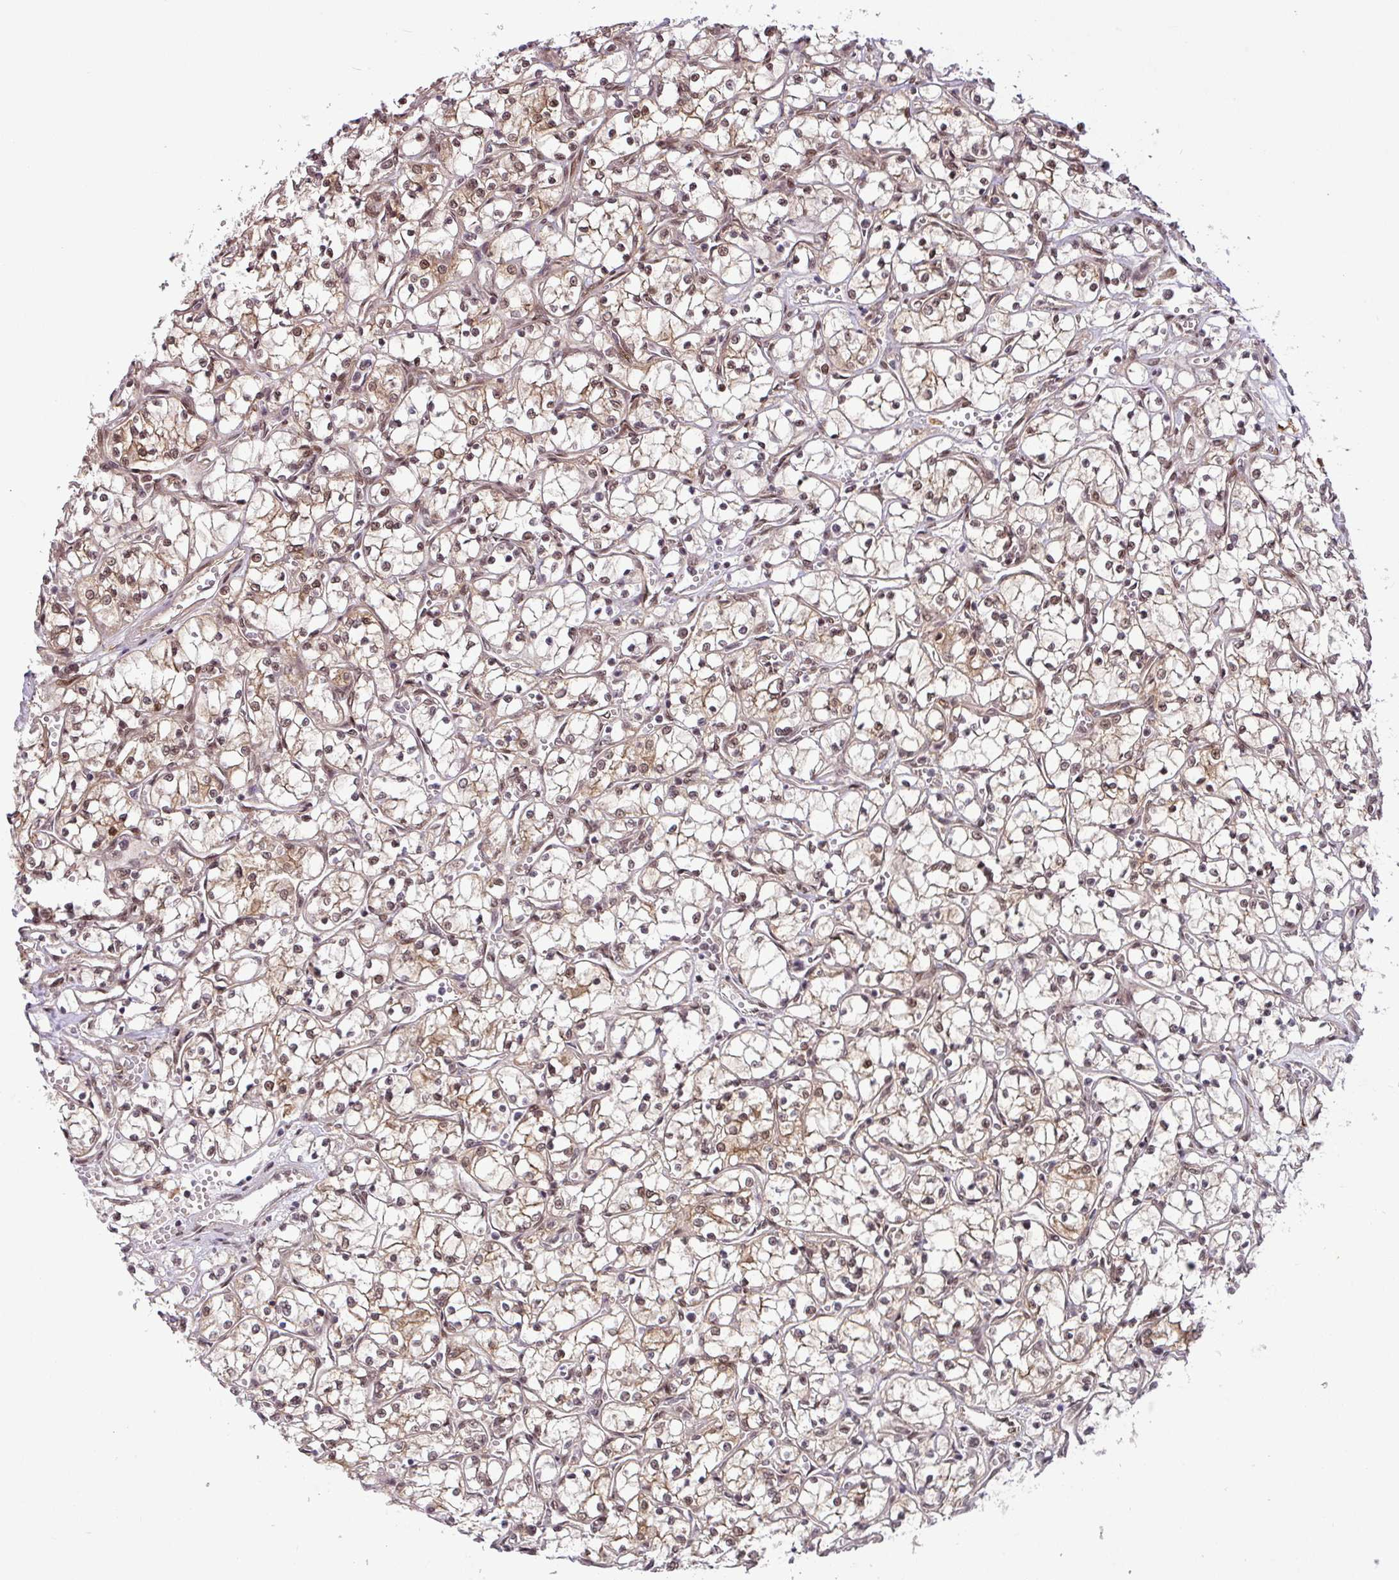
{"staining": {"intensity": "moderate", "quantity": "25%-75%", "location": "cytoplasmic/membranous,nuclear"}, "tissue": "renal cancer", "cell_type": "Tumor cells", "image_type": "cancer", "snomed": [{"axis": "morphology", "description": "Adenocarcinoma, NOS"}, {"axis": "topography", "description": "Kidney"}], "caption": "This histopathology image shows immunohistochemistry (IHC) staining of renal adenocarcinoma, with medium moderate cytoplasmic/membranous and nuclear staining in approximately 25%-75% of tumor cells.", "gene": "SRSF2", "patient": {"sex": "female", "age": 69}}